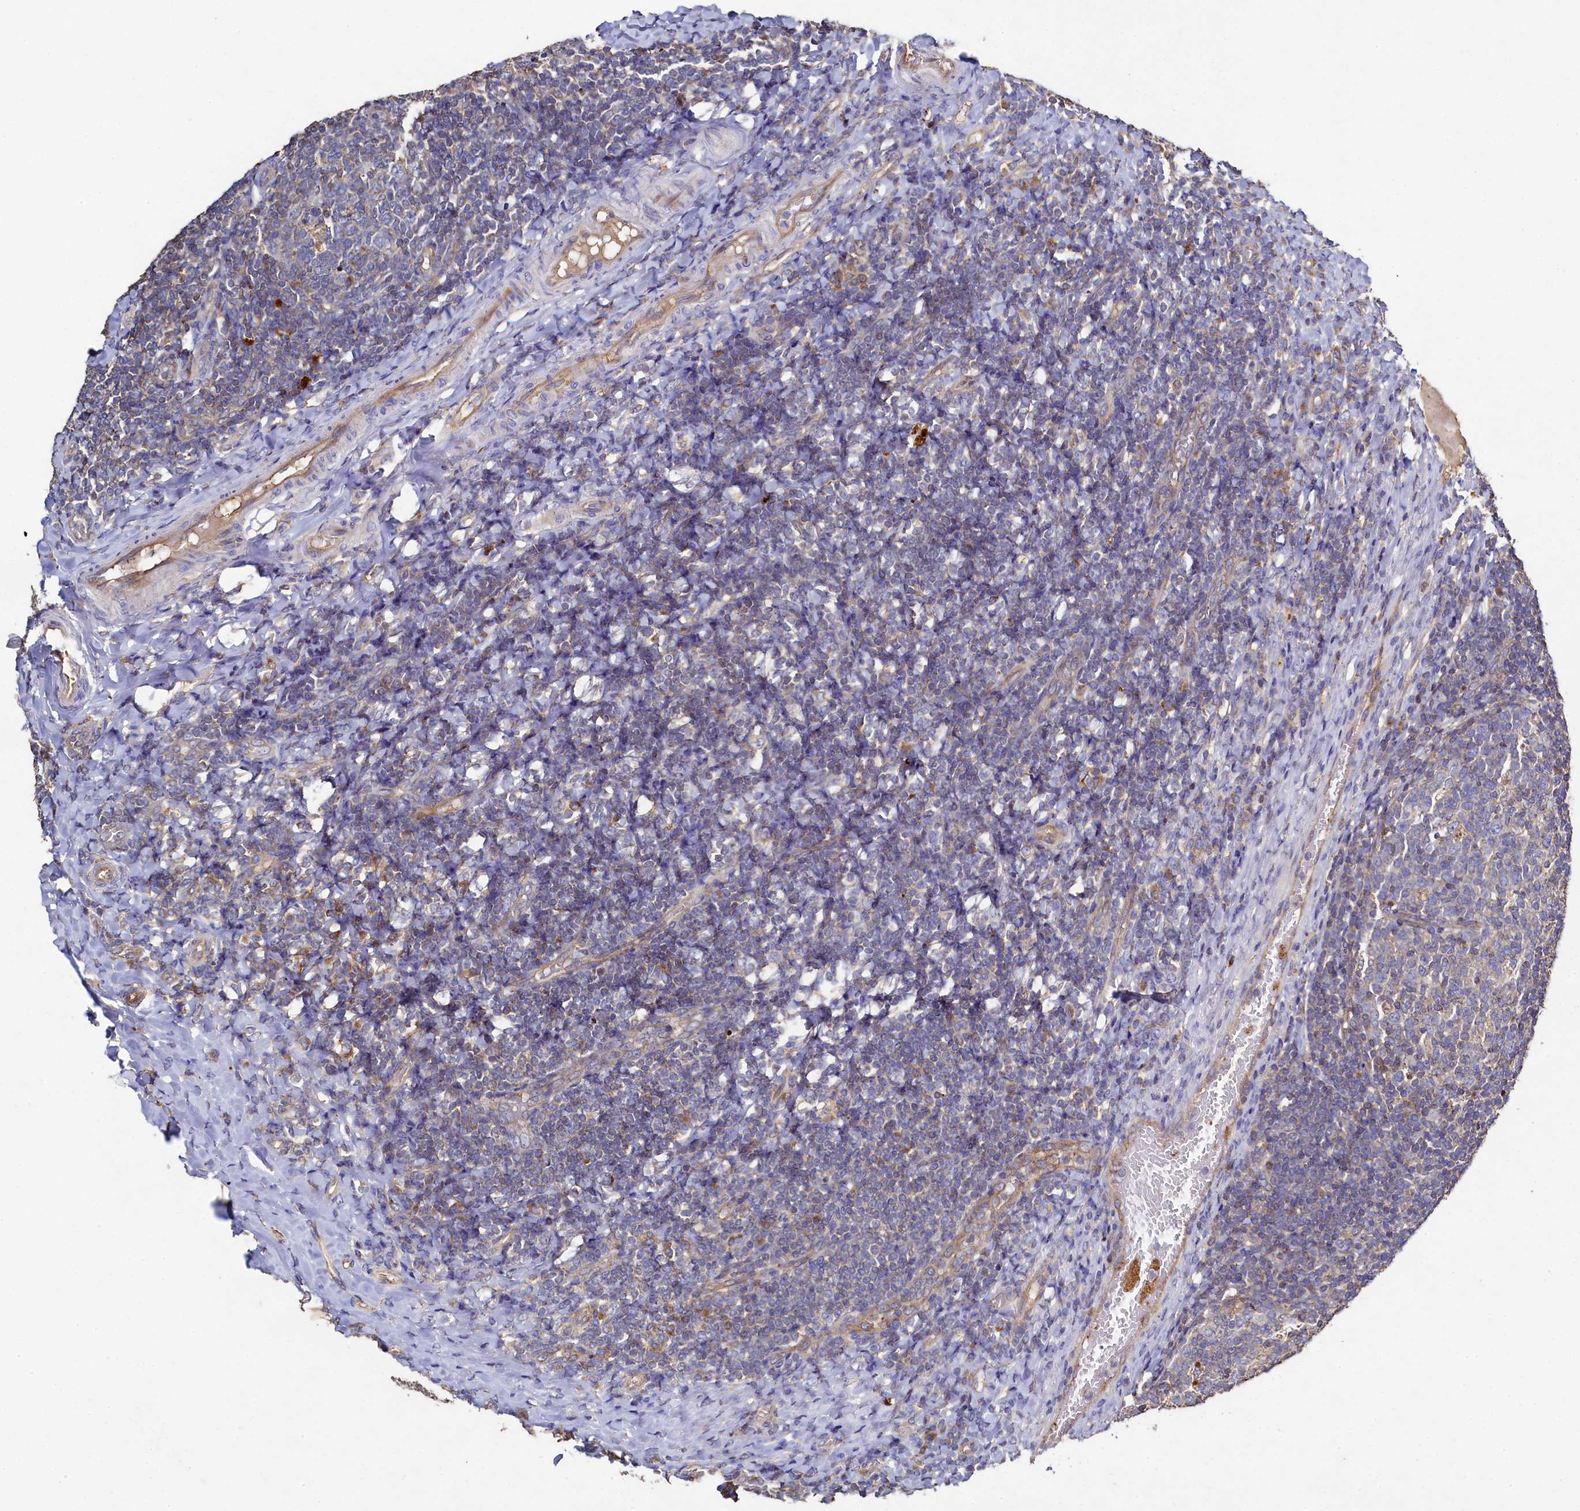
{"staining": {"intensity": "negative", "quantity": "none", "location": "none"}, "tissue": "tonsil", "cell_type": "Germinal center cells", "image_type": "normal", "snomed": [{"axis": "morphology", "description": "Normal tissue, NOS"}, {"axis": "topography", "description": "Tonsil"}], "caption": "Immunohistochemistry (IHC) of unremarkable tonsil reveals no expression in germinal center cells.", "gene": "TK2", "patient": {"sex": "female", "age": 19}}